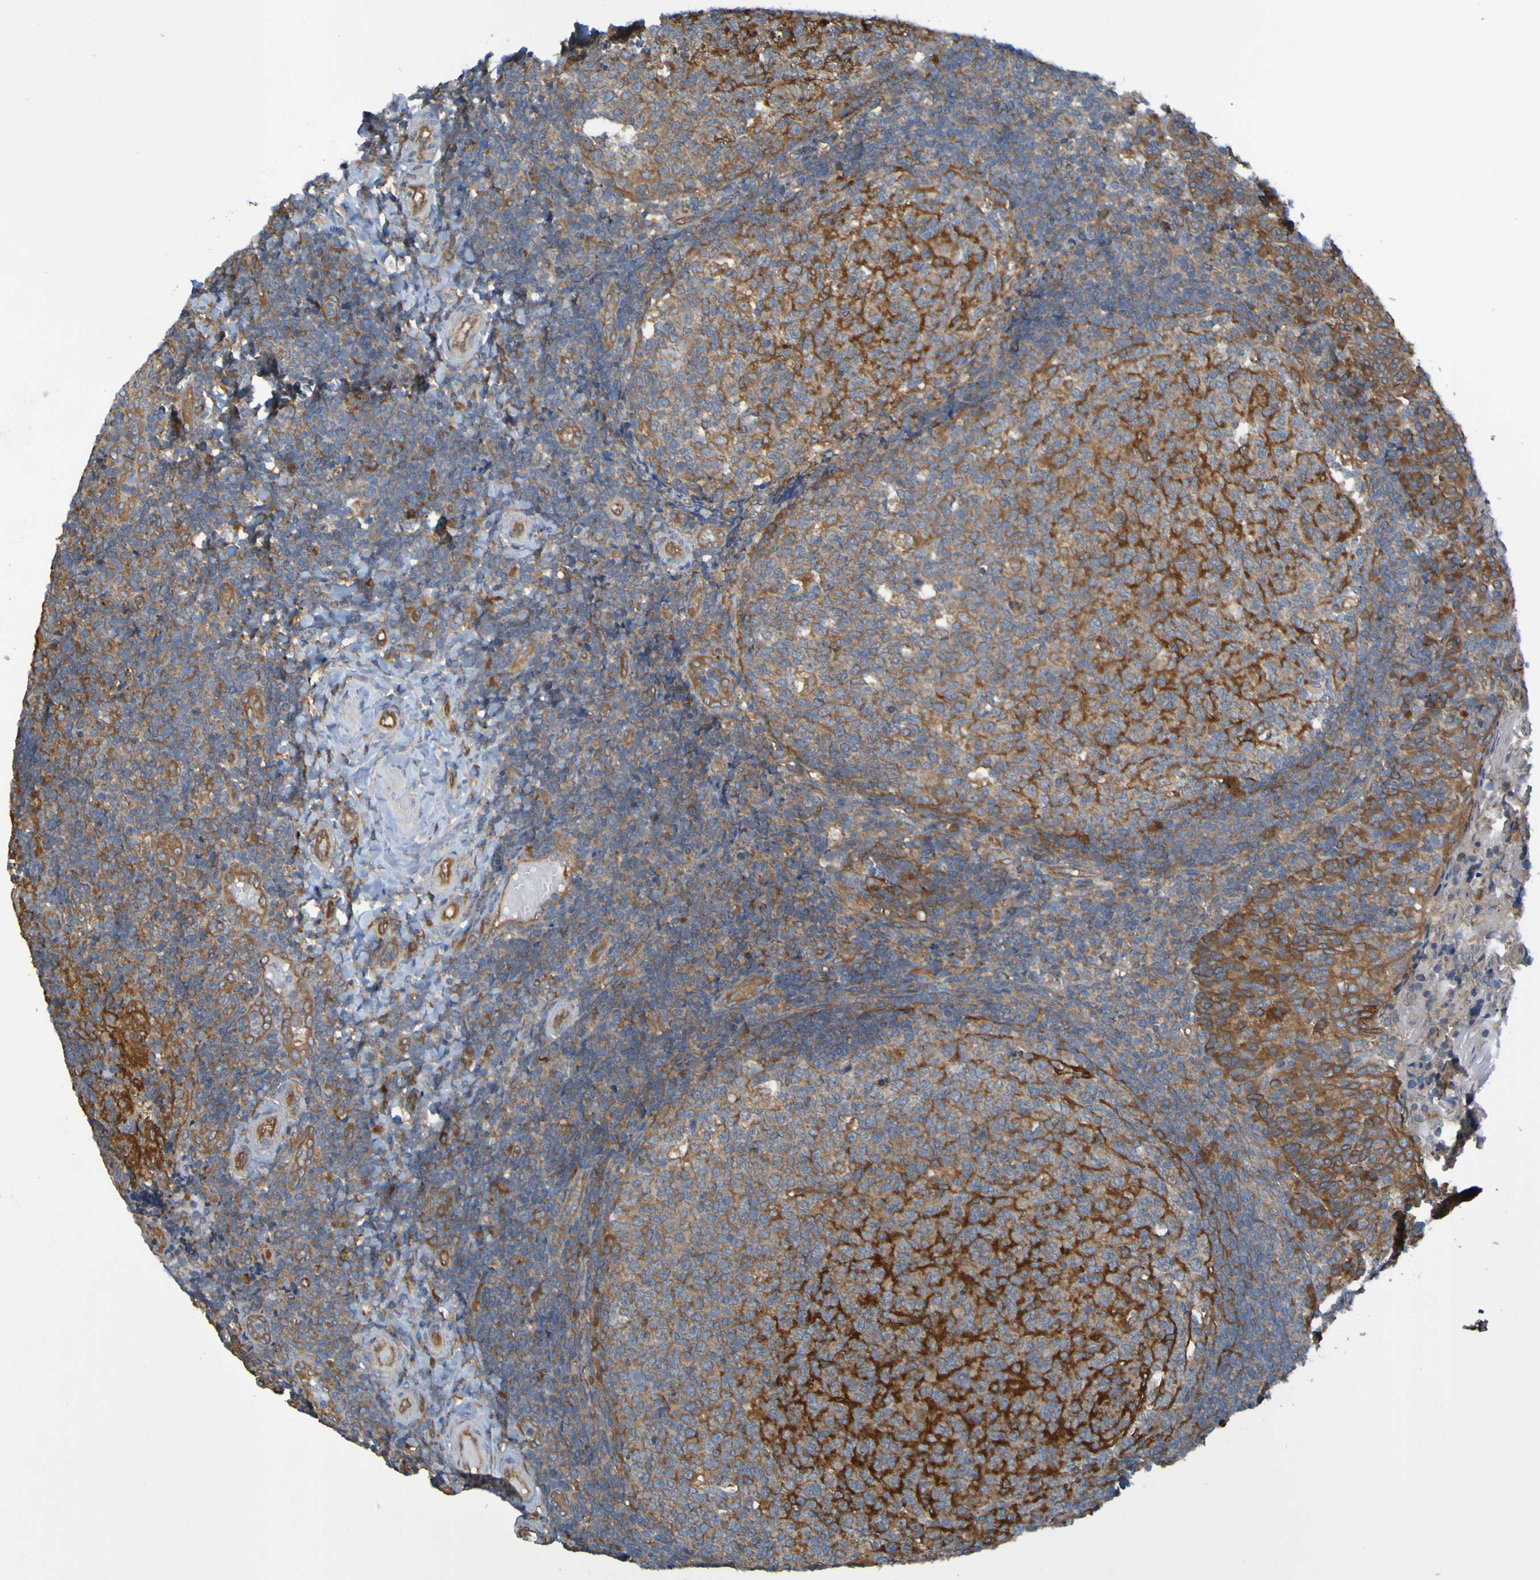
{"staining": {"intensity": "strong", "quantity": "25%-75%", "location": "cytoplasmic/membranous"}, "tissue": "tonsil", "cell_type": "Germinal center cells", "image_type": "normal", "snomed": [{"axis": "morphology", "description": "Normal tissue, NOS"}, {"axis": "topography", "description": "Tonsil"}], "caption": "Strong cytoplasmic/membranous expression for a protein is present in approximately 25%-75% of germinal center cells of normal tonsil using immunohistochemistry.", "gene": "DNAJC4", "patient": {"sex": "female", "age": 19}}